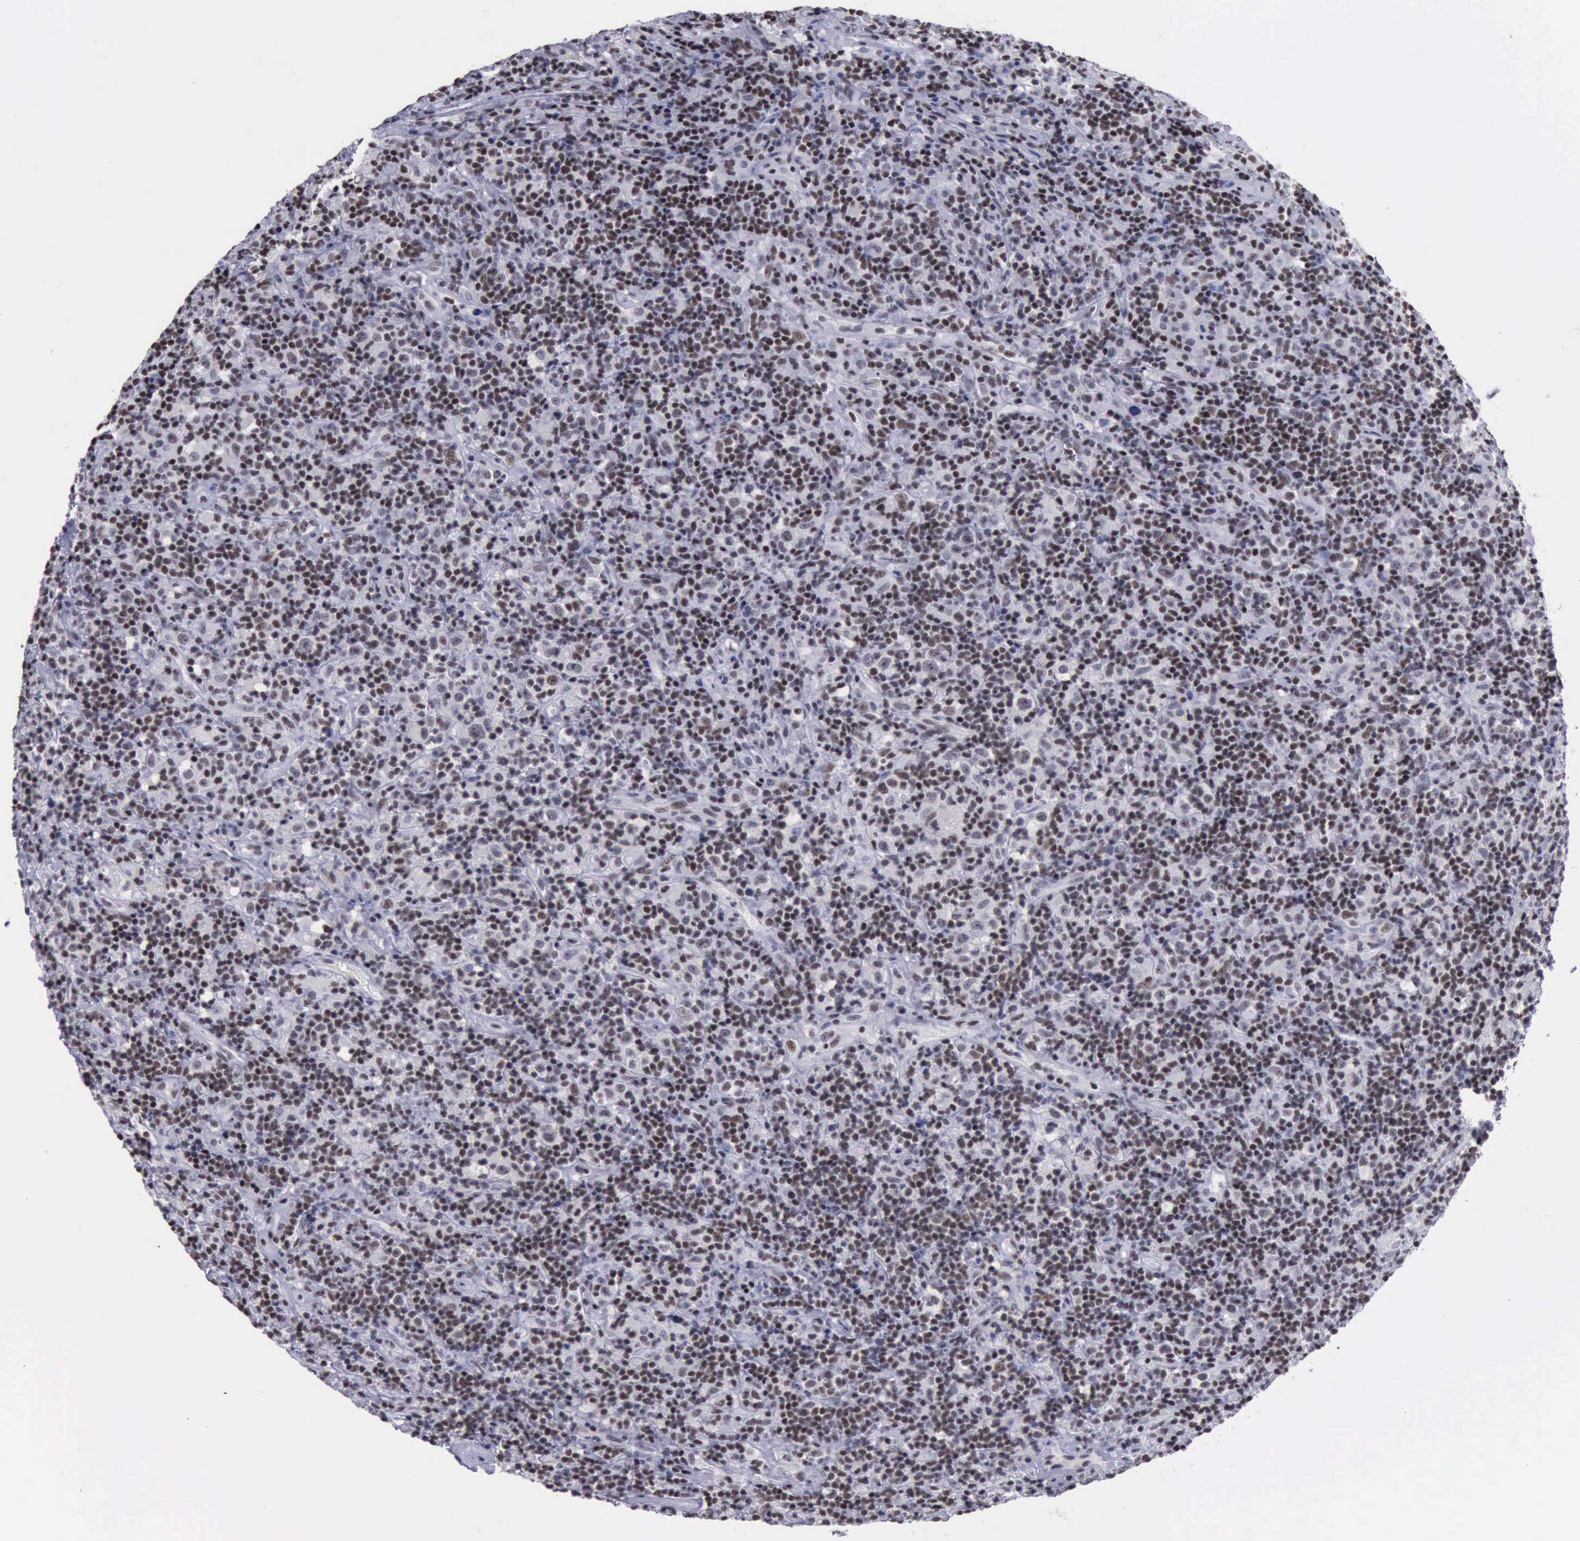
{"staining": {"intensity": "weak", "quantity": ">75%", "location": "nuclear"}, "tissue": "lymphoma", "cell_type": "Tumor cells", "image_type": "cancer", "snomed": [{"axis": "morphology", "description": "Hodgkin's disease, NOS"}, {"axis": "topography", "description": "Lymph node"}], "caption": "Weak nuclear expression is identified in approximately >75% of tumor cells in Hodgkin's disease.", "gene": "YY1", "patient": {"sex": "male", "age": 46}}